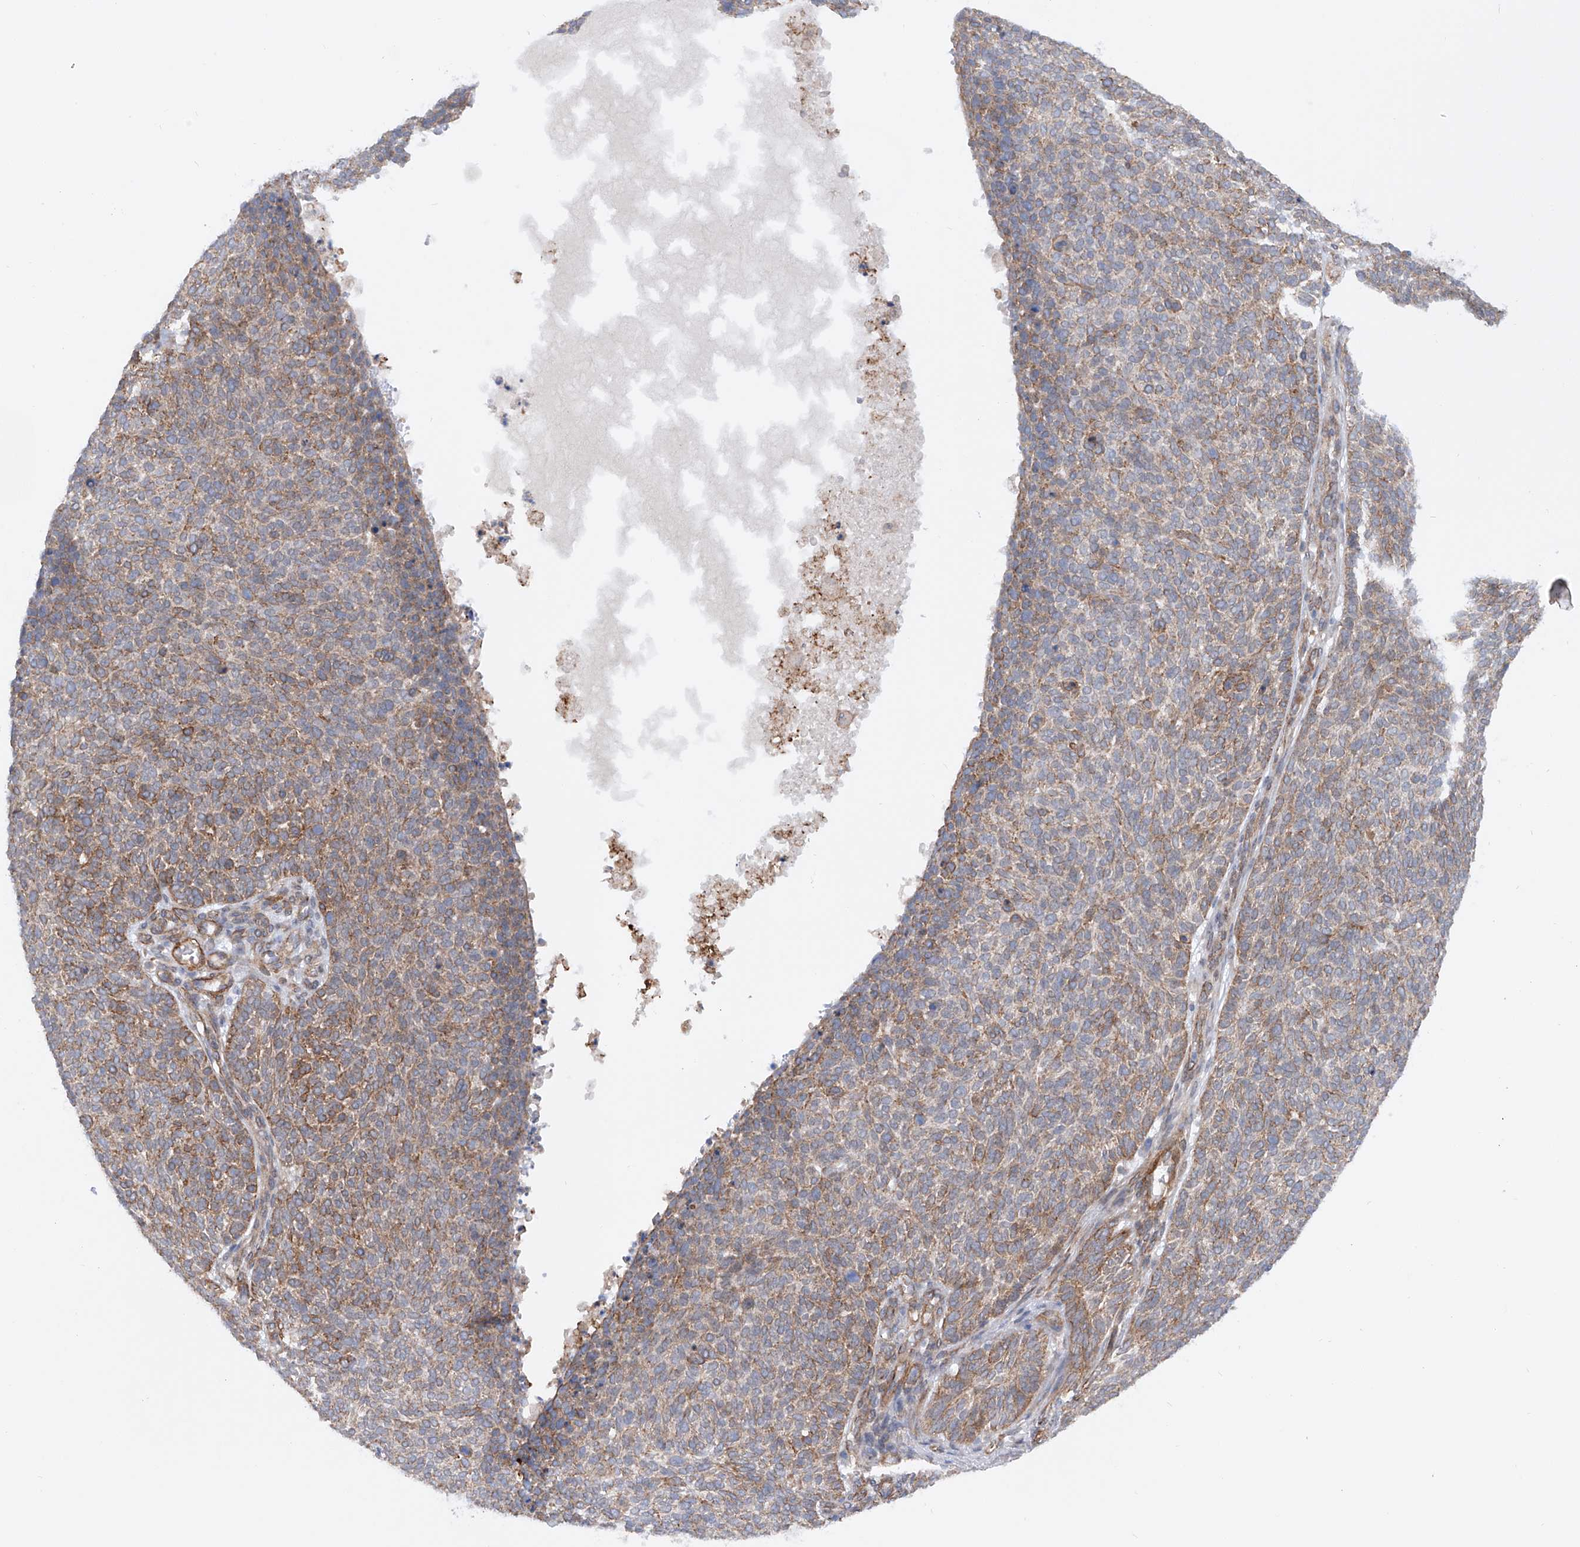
{"staining": {"intensity": "moderate", "quantity": ">75%", "location": "cytoplasmic/membranous"}, "tissue": "skin cancer", "cell_type": "Tumor cells", "image_type": "cancer", "snomed": [{"axis": "morphology", "description": "Squamous cell carcinoma, NOS"}, {"axis": "topography", "description": "Skin"}], "caption": "Human skin cancer stained with a protein marker shows moderate staining in tumor cells.", "gene": "ZNF490", "patient": {"sex": "female", "age": 90}}